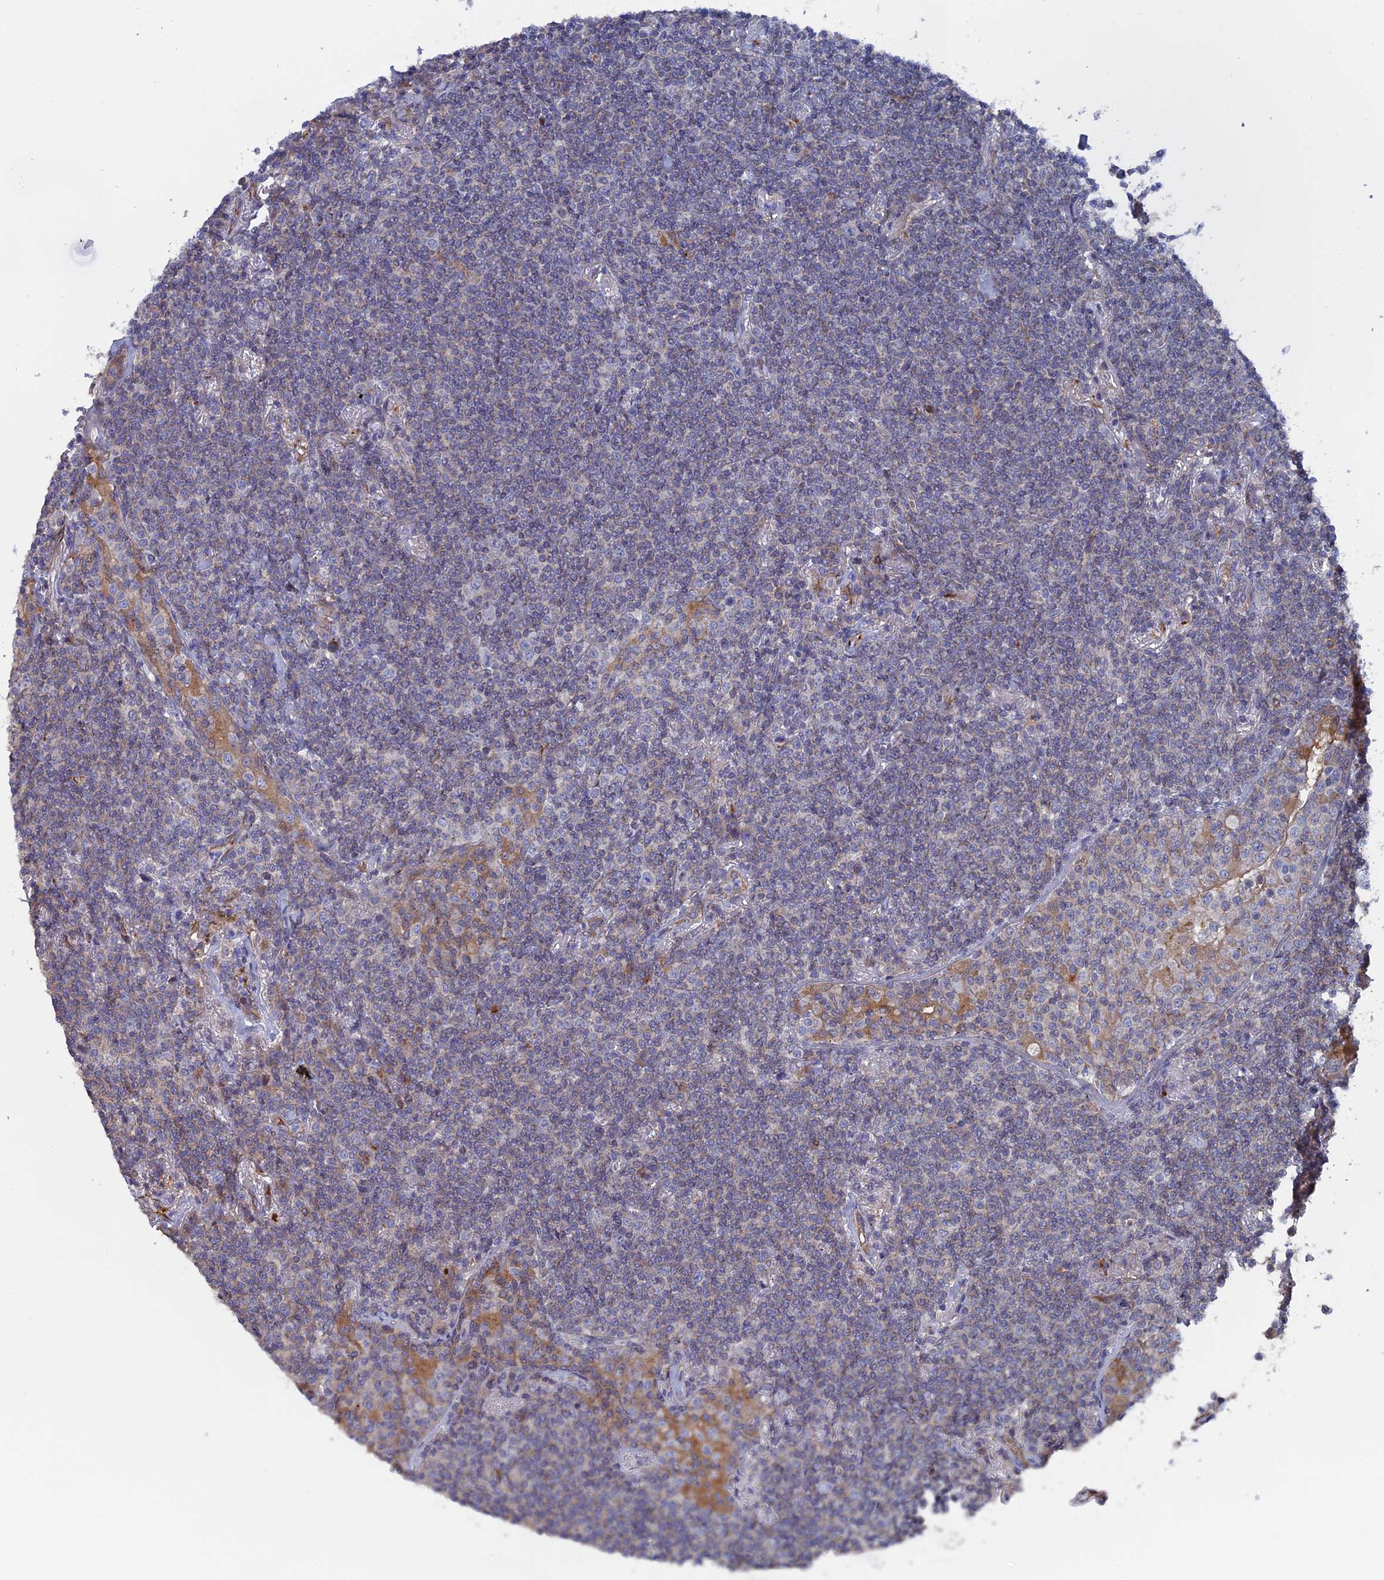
{"staining": {"intensity": "negative", "quantity": "none", "location": "none"}, "tissue": "lymphoma", "cell_type": "Tumor cells", "image_type": "cancer", "snomed": [{"axis": "morphology", "description": "Malignant lymphoma, non-Hodgkin's type, Low grade"}, {"axis": "topography", "description": "Lung"}], "caption": "There is no significant positivity in tumor cells of malignant lymphoma, non-Hodgkin's type (low-grade).", "gene": "SMG9", "patient": {"sex": "female", "age": 71}}